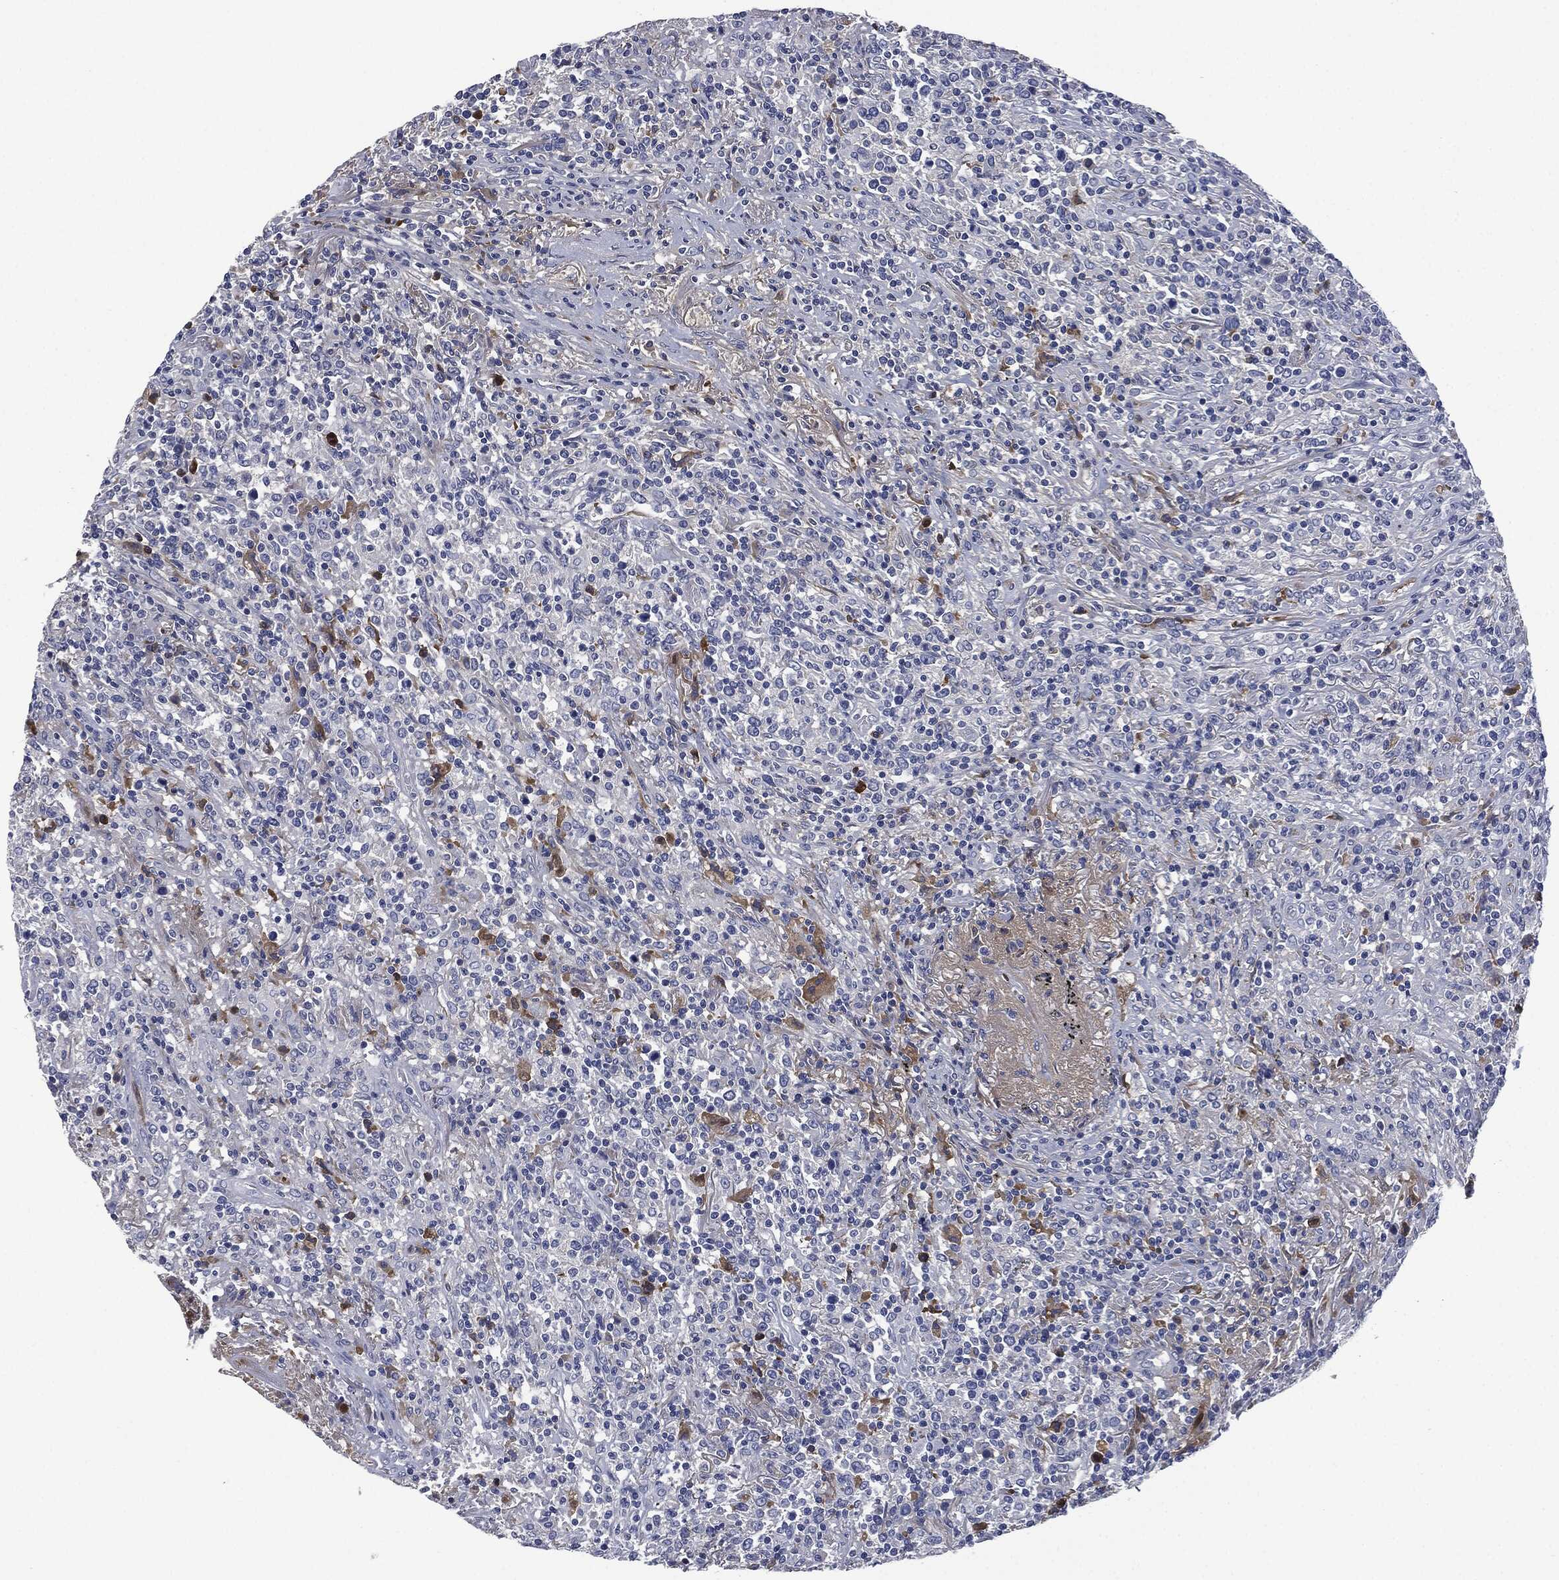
{"staining": {"intensity": "negative", "quantity": "none", "location": "none"}, "tissue": "lymphoma", "cell_type": "Tumor cells", "image_type": "cancer", "snomed": [{"axis": "morphology", "description": "Malignant lymphoma, non-Hodgkin's type, High grade"}, {"axis": "topography", "description": "Lung"}], "caption": "There is no significant positivity in tumor cells of lymphoma.", "gene": "SIGLEC7", "patient": {"sex": "male", "age": 79}}